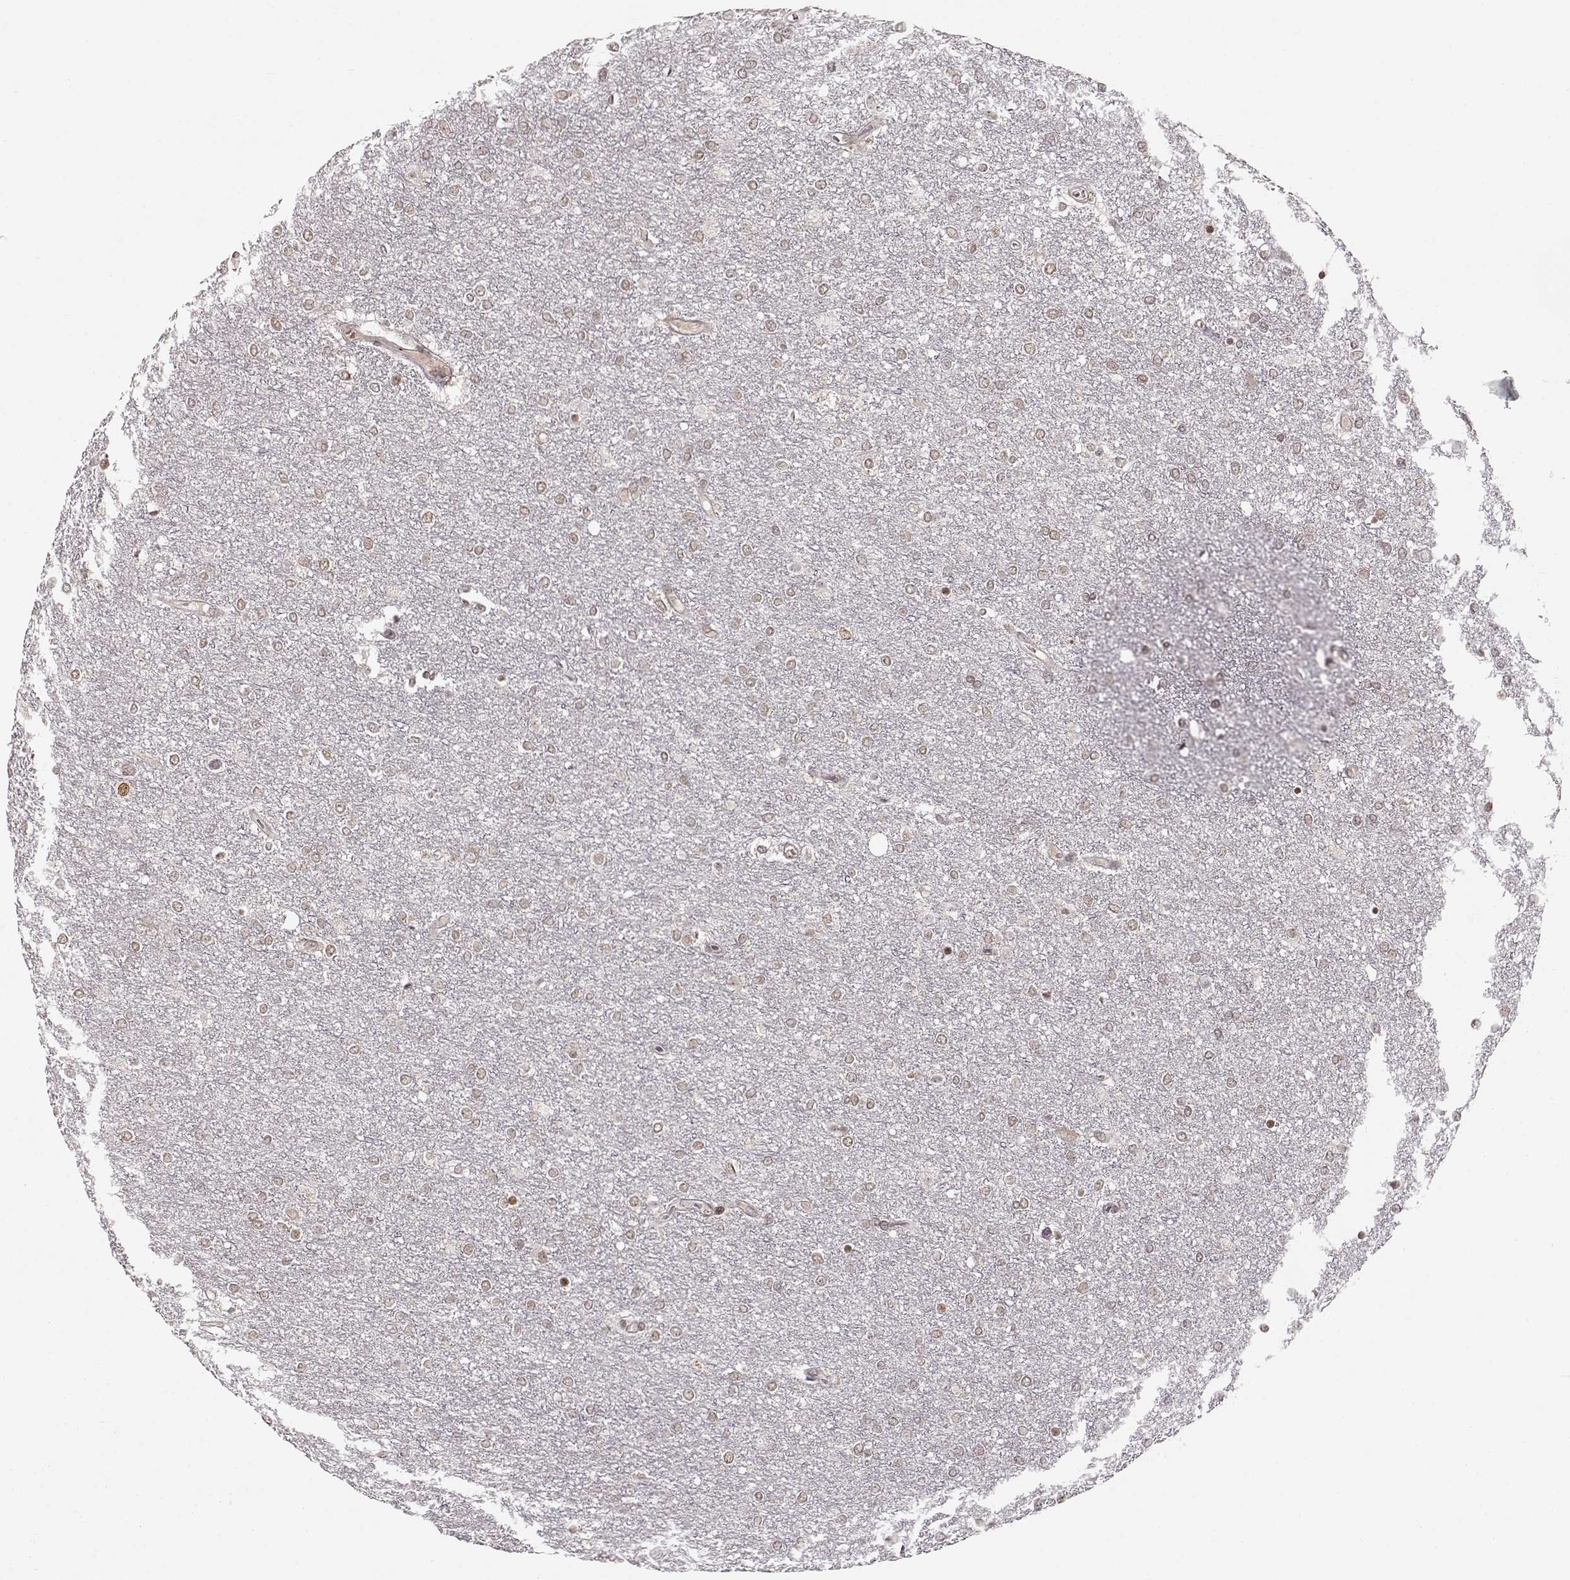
{"staining": {"intensity": "weak", "quantity": ">75%", "location": "nuclear"}, "tissue": "glioma", "cell_type": "Tumor cells", "image_type": "cancer", "snomed": [{"axis": "morphology", "description": "Glioma, malignant, High grade"}, {"axis": "topography", "description": "Brain"}], "caption": "Brown immunohistochemical staining in human malignant glioma (high-grade) reveals weak nuclear staining in approximately >75% of tumor cells.", "gene": "RAI1", "patient": {"sex": "female", "age": 61}}